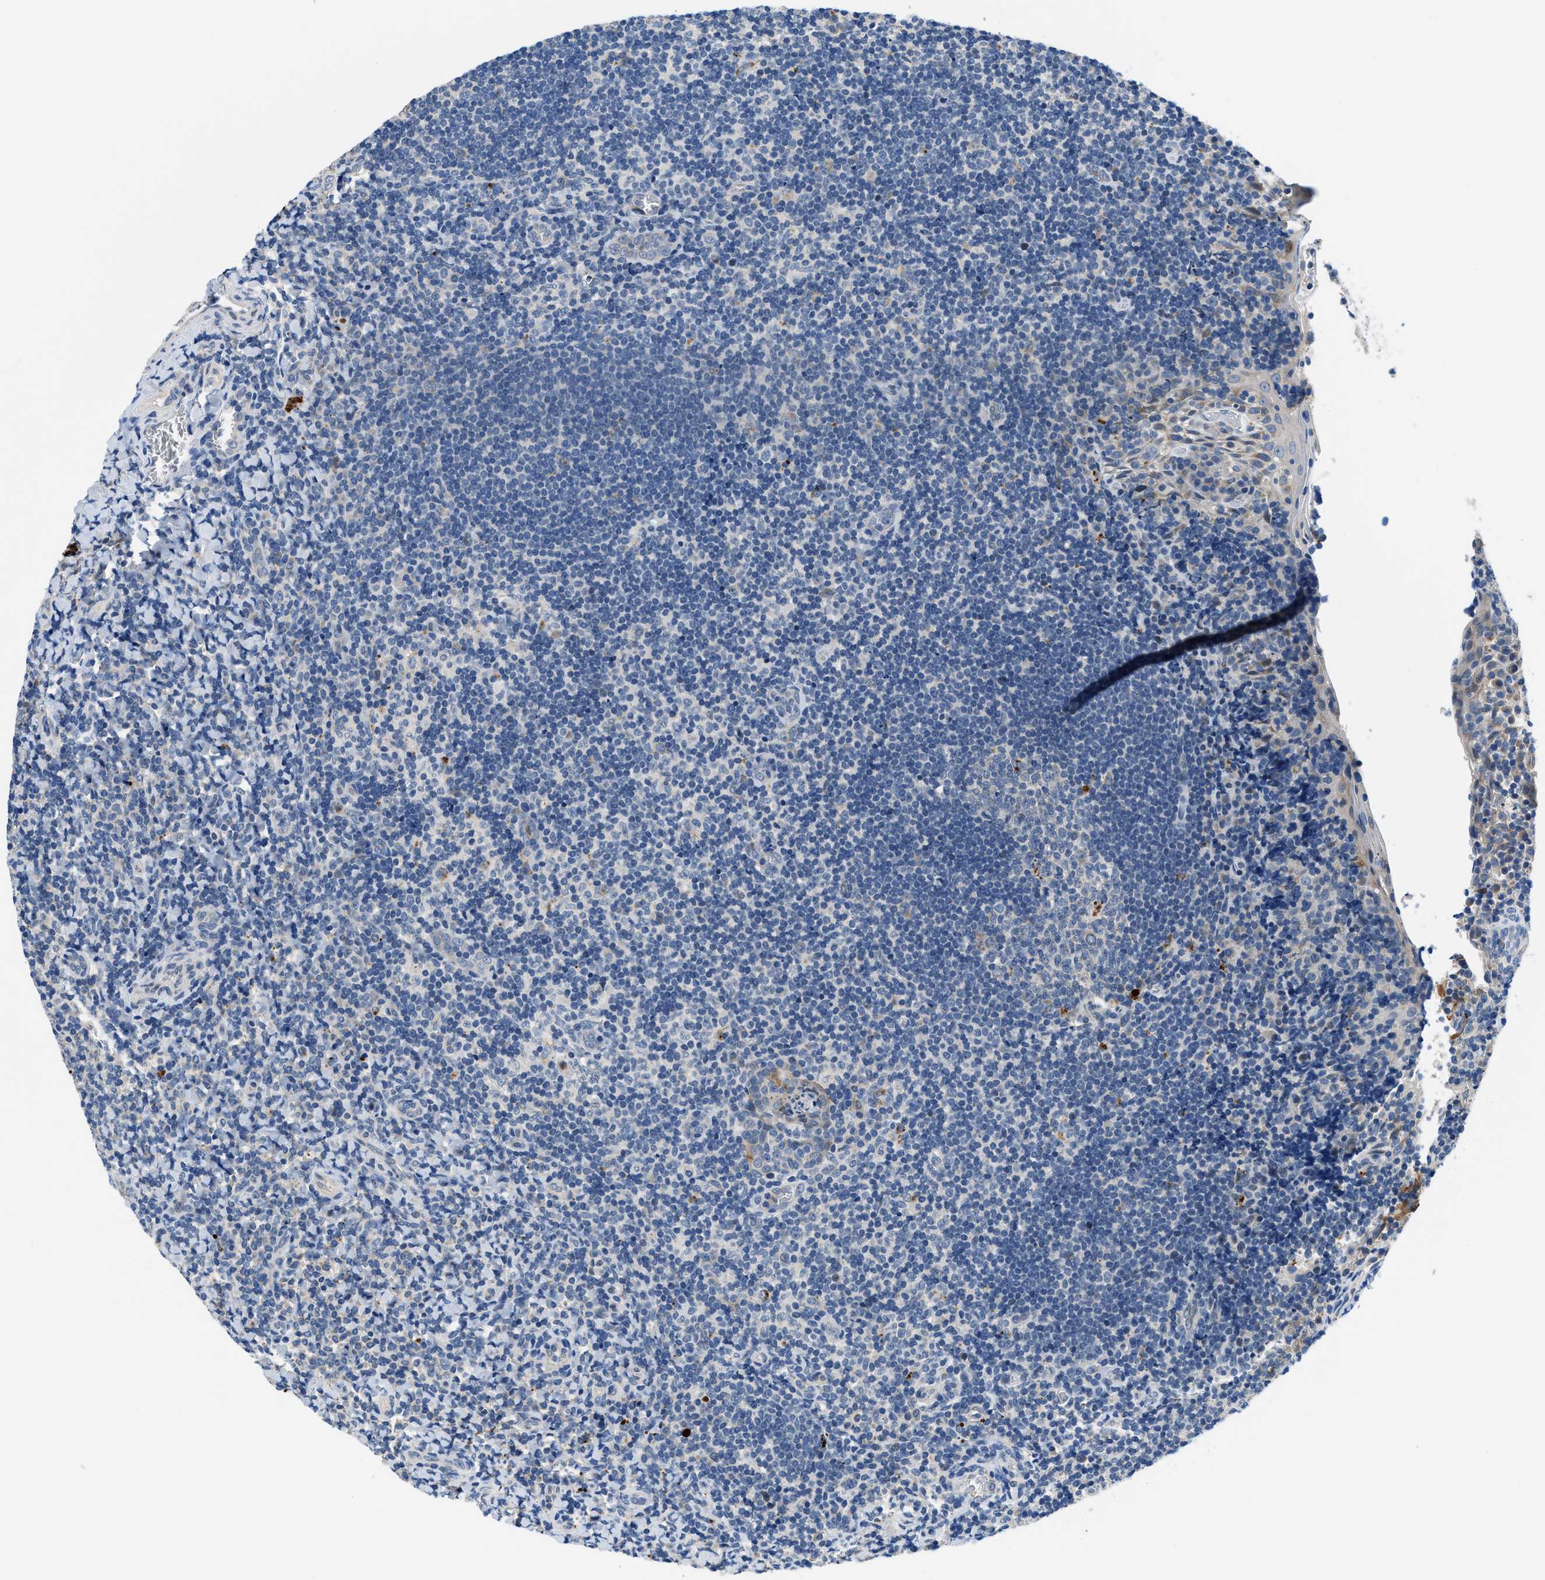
{"staining": {"intensity": "negative", "quantity": "none", "location": "none"}, "tissue": "tonsil", "cell_type": "Germinal center cells", "image_type": "normal", "snomed": [{"axis": "morphology", "description": "Normal tissue, NOS"}, {"axis": "topography", "description": "Tonsil"}], "caption": "Germinal center cells show no significant expression in unremarkable tonsil. (Stains: DAB immunohistochemistry with hematoxylin counter stain, Microscopy: brightfield microscopy at high magnification).", "gene": "ADGRE3", "patient": {"sex": "male", "age": 37}}